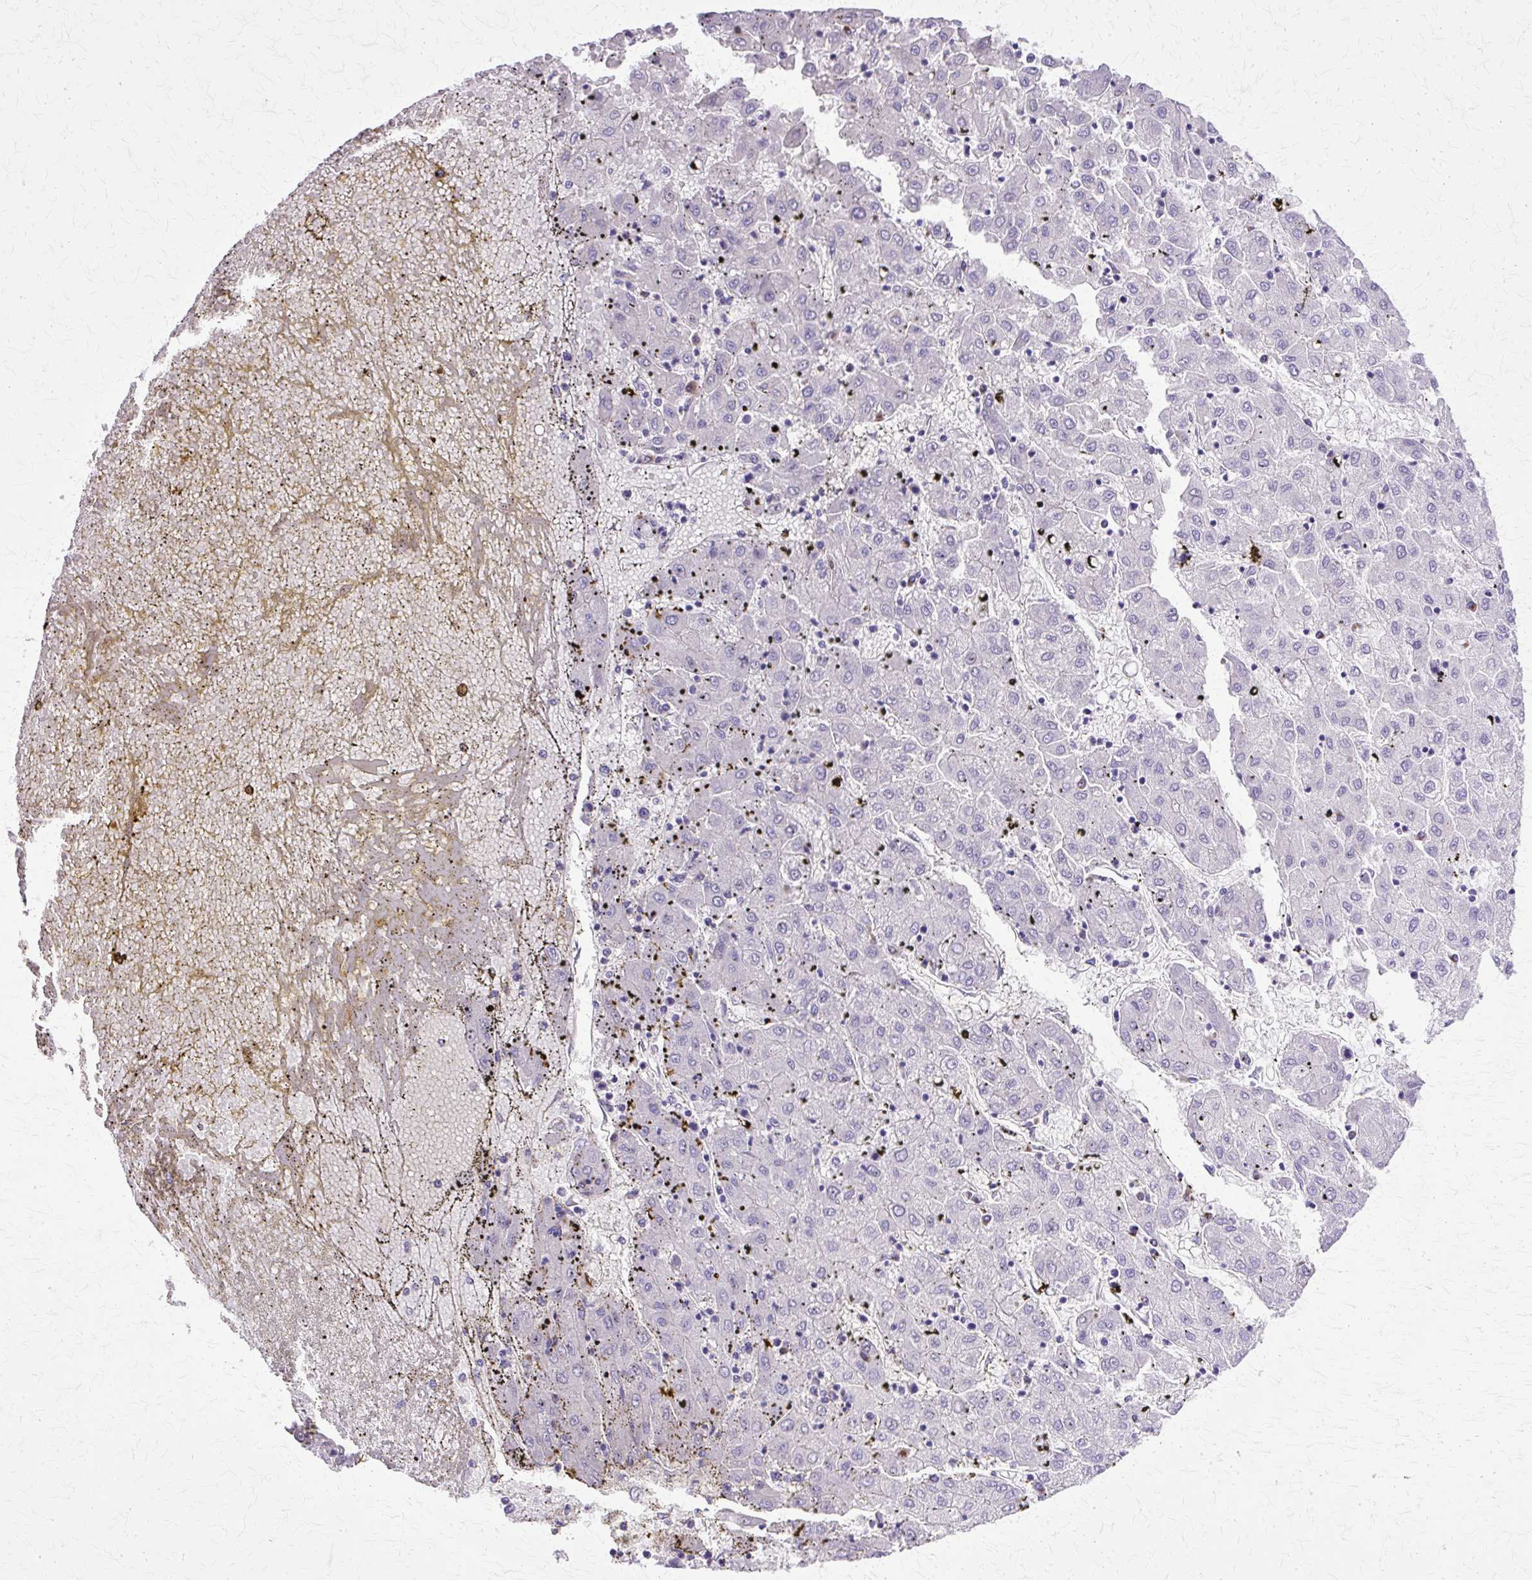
{"staining": {"intensity": "negative", "quantity": "none", "location": "none"}, "tissue": "liver cancer", "cell_type": "Tumor cells", "image_type": "cancer", "snomed": [{"axis": "morphology", "description": "Carcinoma, Hepatocellular, NOS"}, {"axis": "topography", "description": "Liver"}], "caption": "There is no significant positivity in tumor cells of liver cancer (hepatocellular carcinoma).", "gene": "TBC1D3G", "patient": {"sex": "male", "age": 72}}